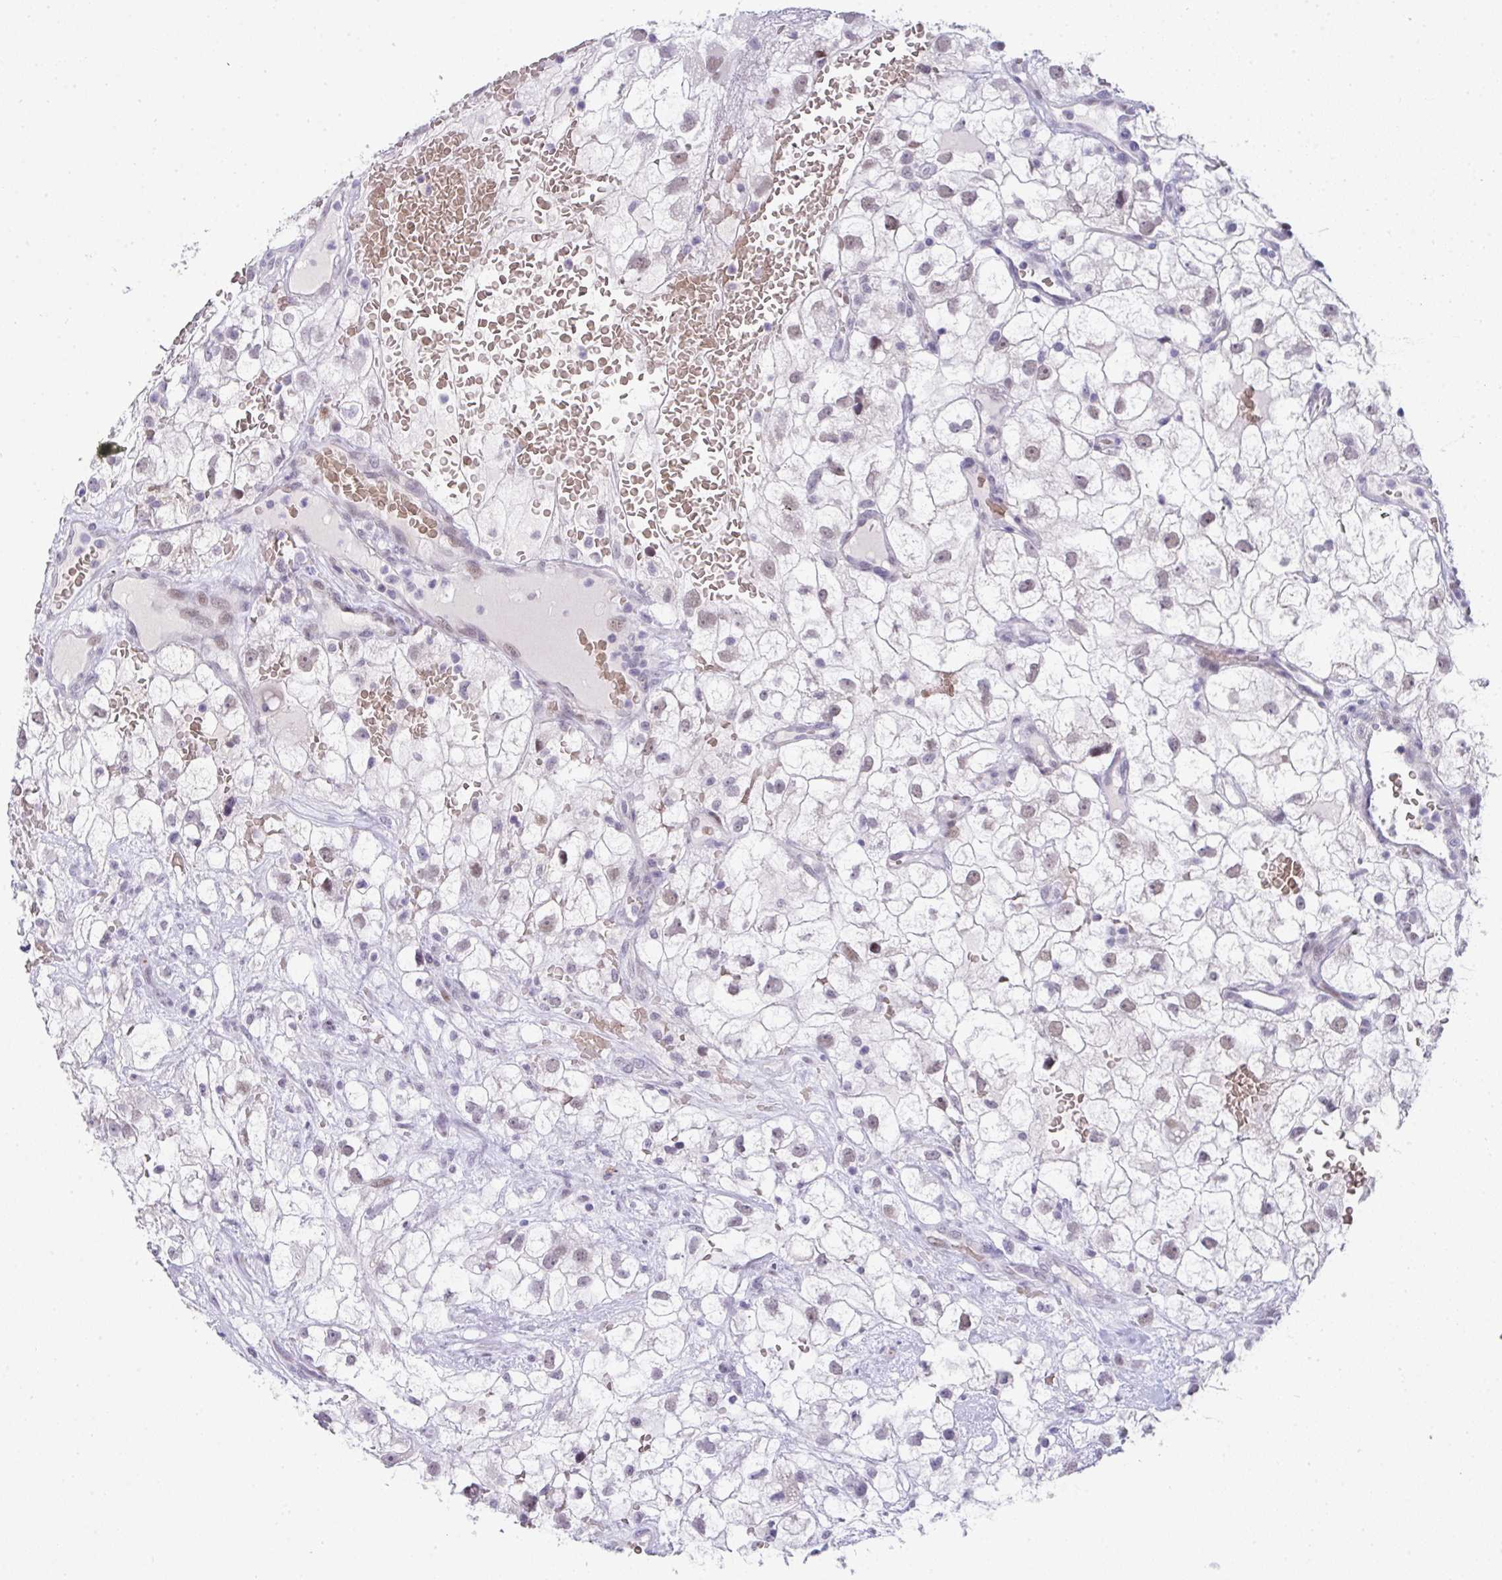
{"staining": {"intensity": "weak", "quantity": "<25%", "location": "nuclear"}, "tissue": "renal cancer", "cell_type": "Tumor cells", "image_type": "cancer", "snomed": [{"axis": "morphology", "description": "Adenocarcinoma, NOS"}, {"axis": "topography", "description": "Kidney"}], "caption": "Immunohistochemical staining of renal adenocarcinoma reveals no significant positivity in tumor cells.", "gene": "TNMD", "patient": {"sex": "male", "age": 59}}